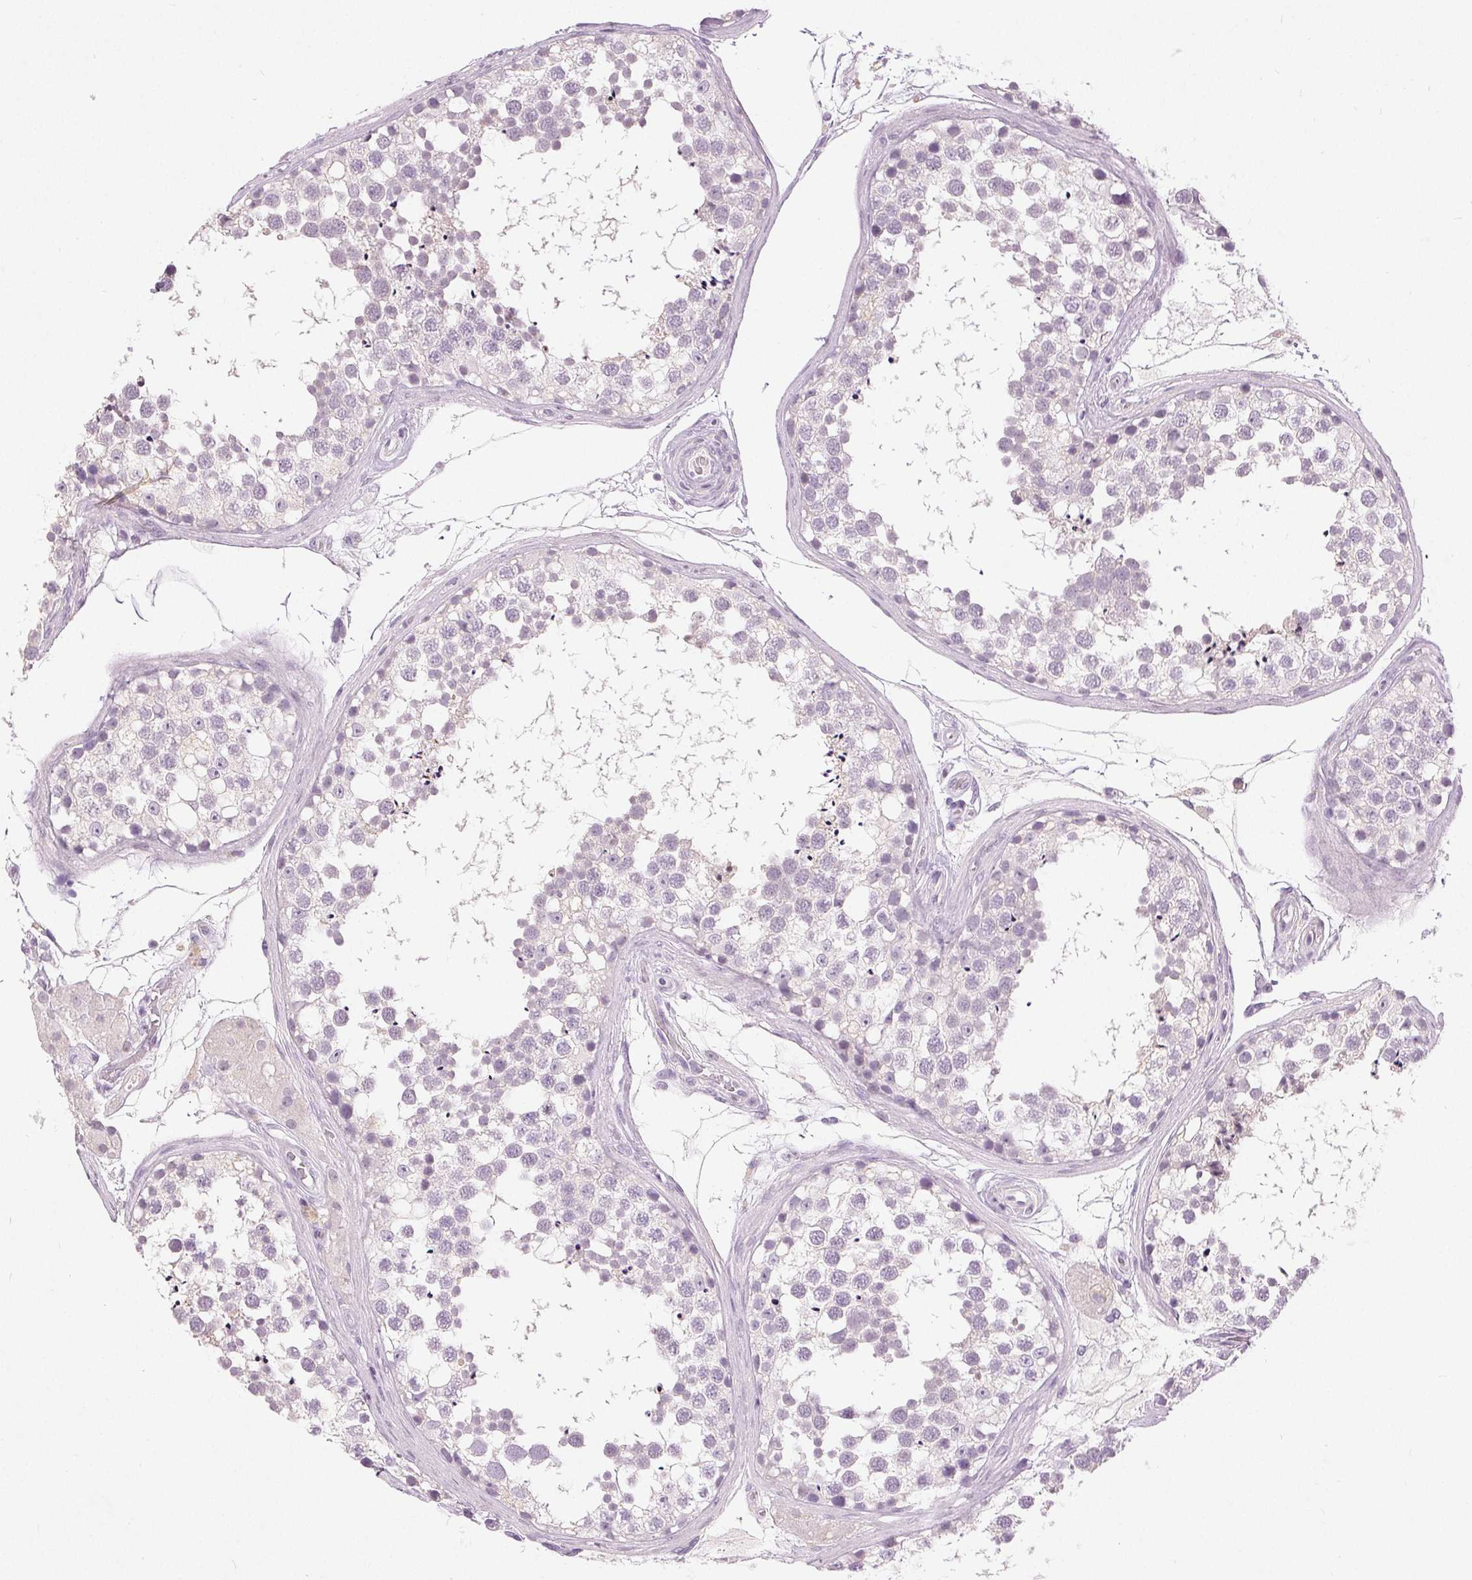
{"staining": {"intensity": "negative", "quantity": "none", "location": "none"}, "tissue": "testis", "cell_type": "Cells in seminiferous ducts", "image_type": "normal", "snomed": [{"axis": "morphology", "description": "Normal tissue, NOS"}, {"axis": "morphology", "description": "Seminoma, NOS"}, {"axis": "topography", "description": "Testis"}], "caption": "The image demonstrates no staining of cells in seminiferous ducts in unremarkable testis. The staining was performed using DAB to visualize the protein expression in brown, while the nuclei were stained in blue with hematoxylin (Magnification: 20x).", "gene": "DSG3", "patient": {"sex": "male", "age": 65}}